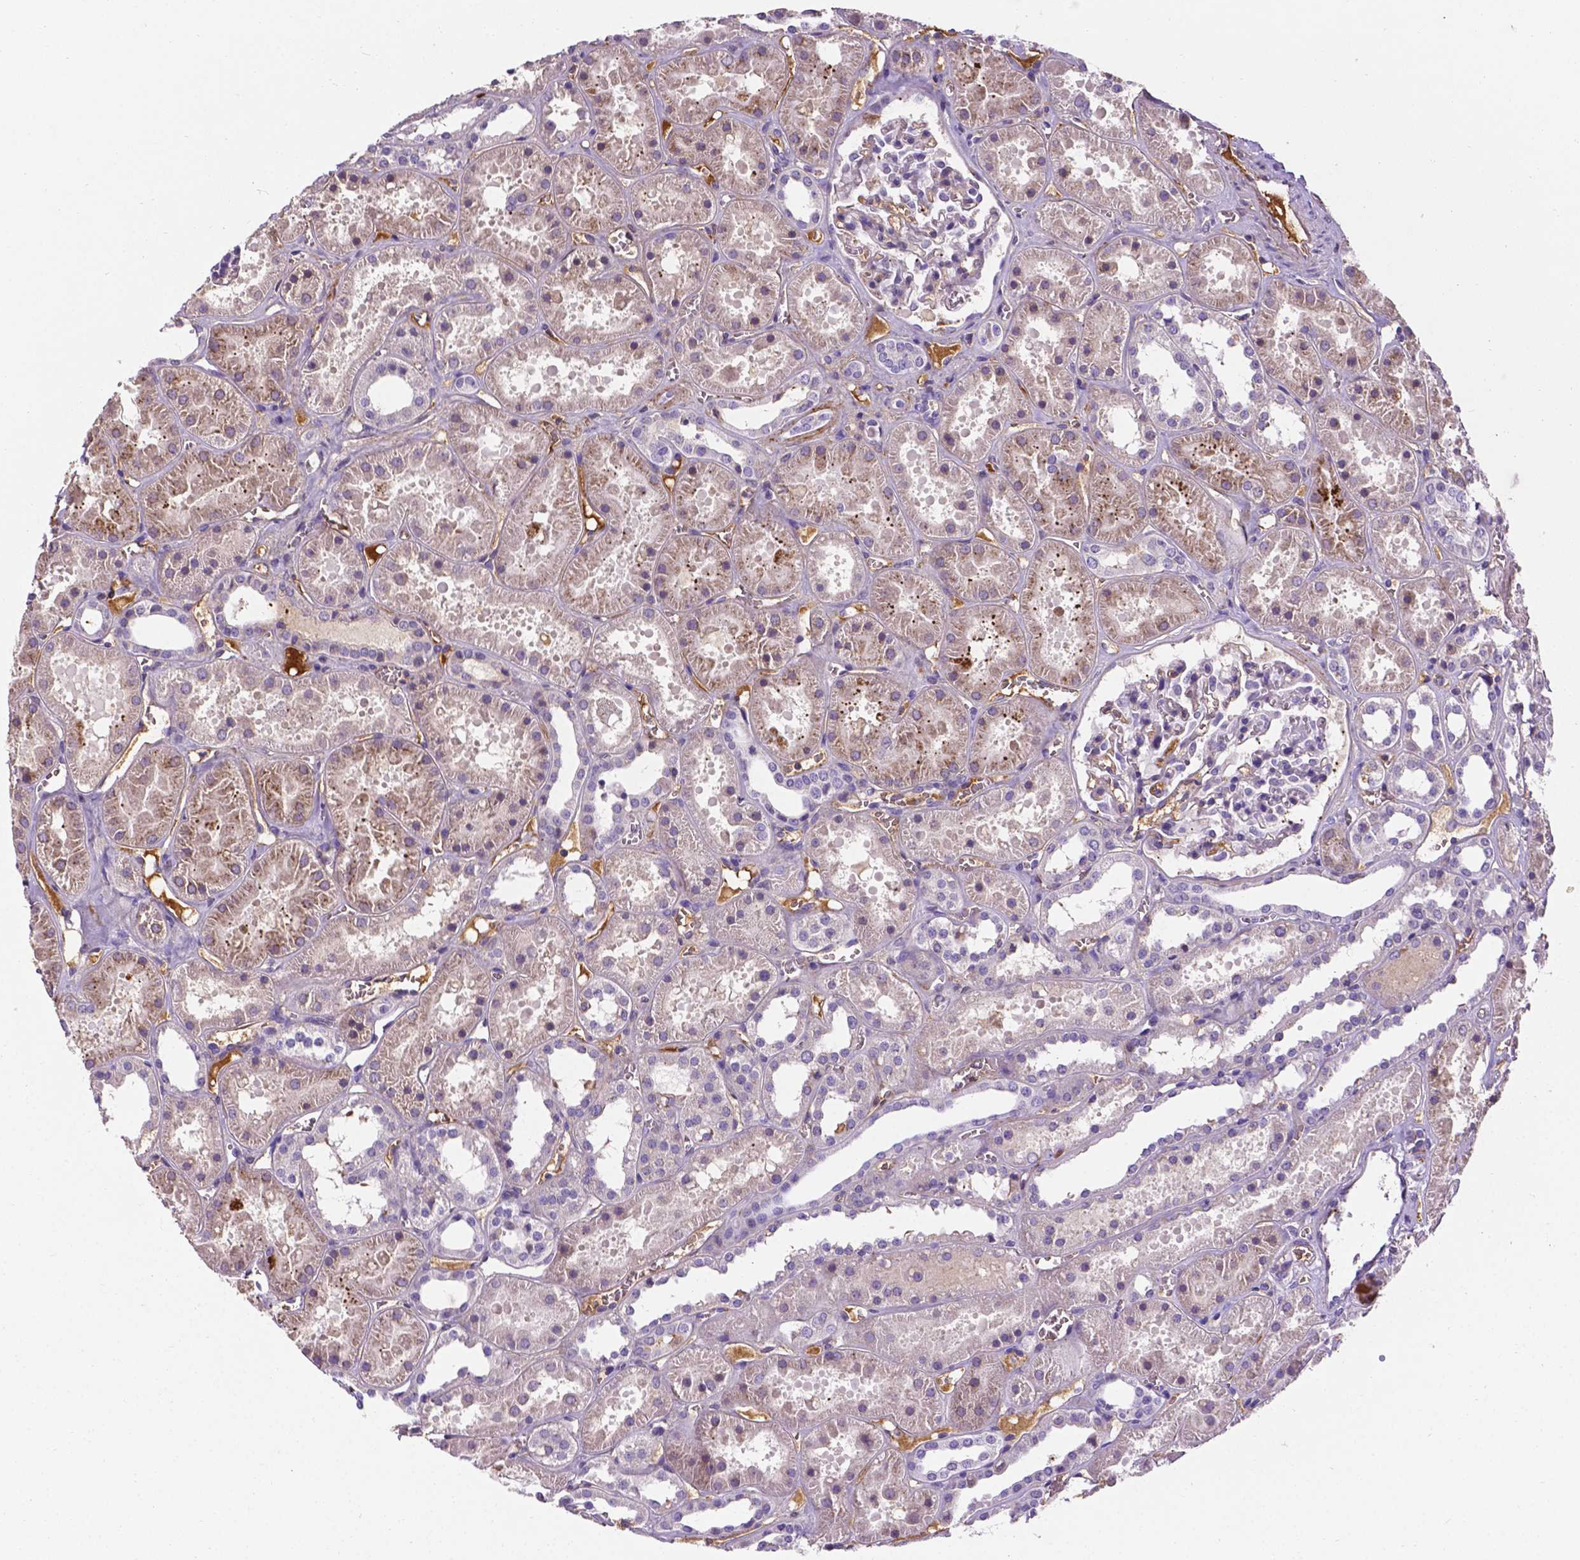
{"staining": {"intensity": "negative", "quantity": "none", "location": "none"}, "tissue": "kidney", "cell_type": "Cells in glomeruli", "image_type": "normal", "snomed": [{"axis": "morphology", "description": "Normal tissue, NOS"}, {"axis": "topography", "description": "Kidney"}], "caption": "Benign kidney was stained to show a protein in brown. There is no significant positivity in cells in glomeruli. The staining is performed using DAB (3,3'-diaminobenzidine) brown chromogen with nuclei counter-stained in using hematoxylin.", "gene": "APOE", "patient": {"sex": "female", "age": 41}}